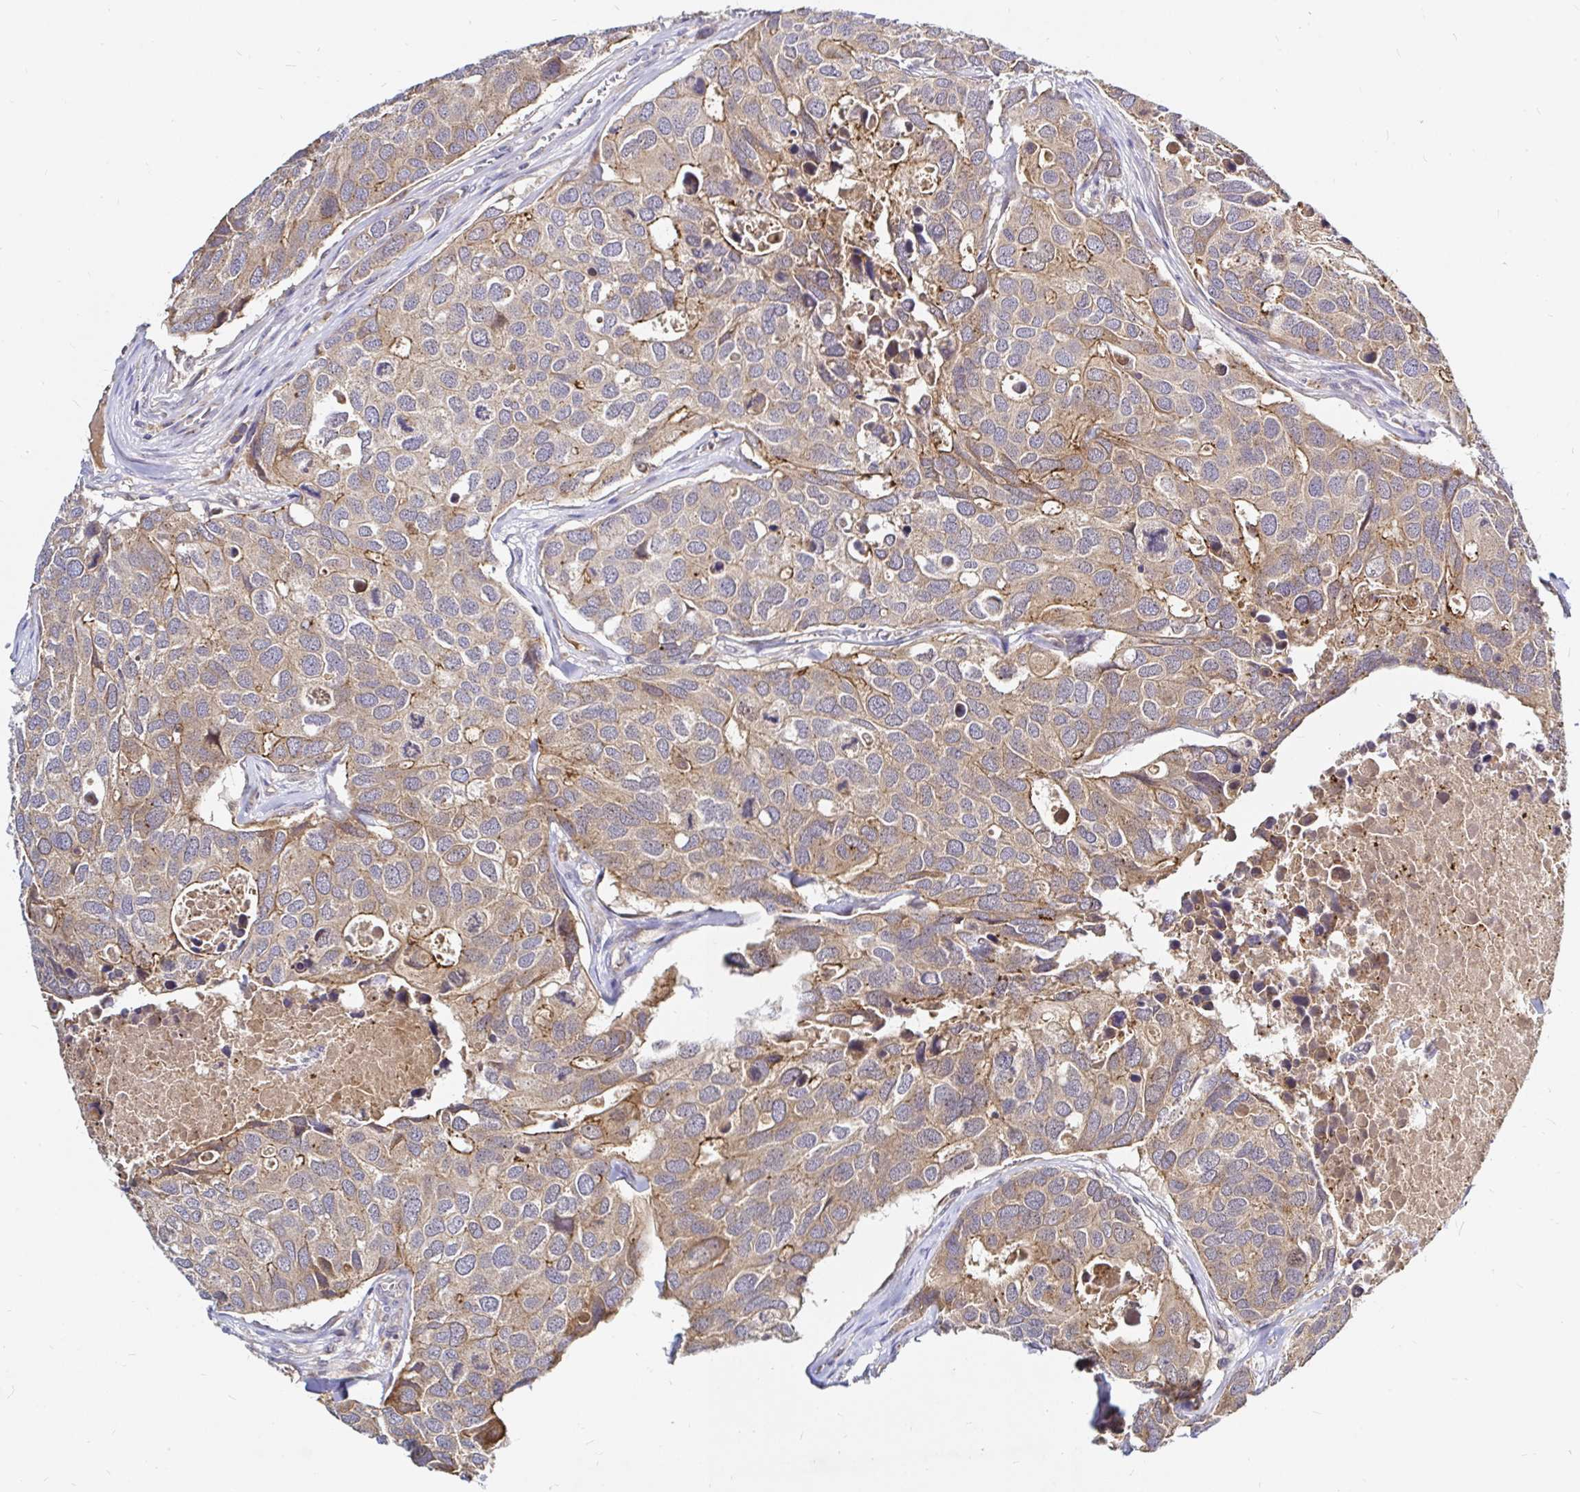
{"staining": {"intensity": "moderate", "quantity": "25%-75%", "location": "cytoplasmic/membranous"}, "tissue": "breast cancer", "cell_type": "Tumor cells", "image_type": "cancer", "snomed": [{"axis": "morphology", "description": "Duct carcinoma"}, {"axis": "topography", "description": "Breast"}], "caption": "Breast invasive ductal carcinoma stained for a protein (brown) reveals moderate cytoplasmic/membranous positive expression in approximately 25%-75% of tumor cells.", "gene": "ARHGEF37", "patient": {"sex": "female", "age": 83}}